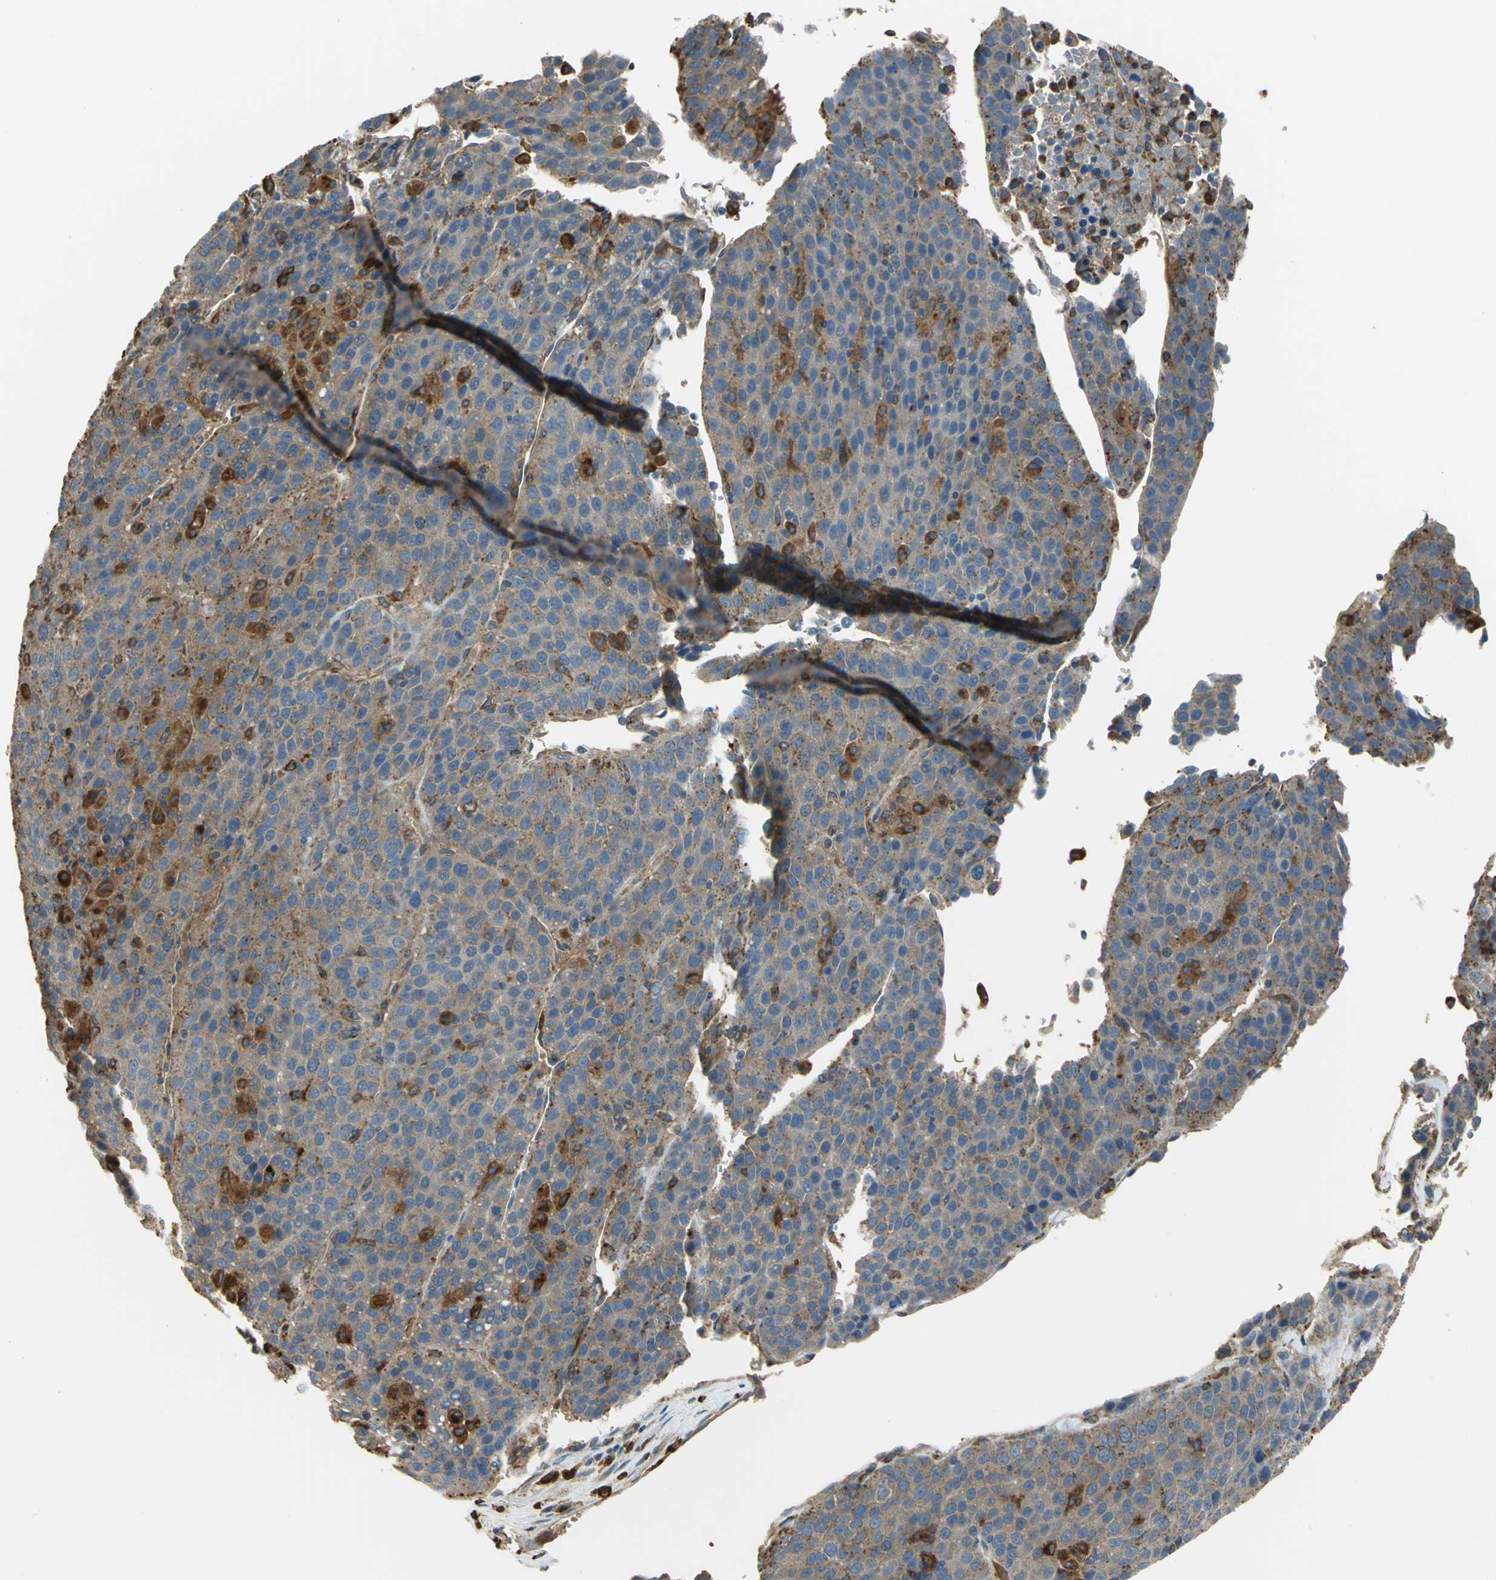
{"staining": {"intensity": "moderate", "quantity": ">75%", "location": "cytoplasmic/membranous"}, "tissue": "liver cancer", "cell_type": "Tumor cells", "image_type": "cancer", "snomed": [{"axis": "morphology", "description": "Carcinoma, Hepatocellular, NOS"}, {"axis": "topography", "description": "Liver"}], "caption": "Immunohistochemical staining of human liver hepatocellular carcinoma demonstrates medium levels of moderate cytoplasmic/membranous expression in about >75% of tumor cells.", "gene": "DIAPH2", "patient": {"sex": "female", "age": 53}}